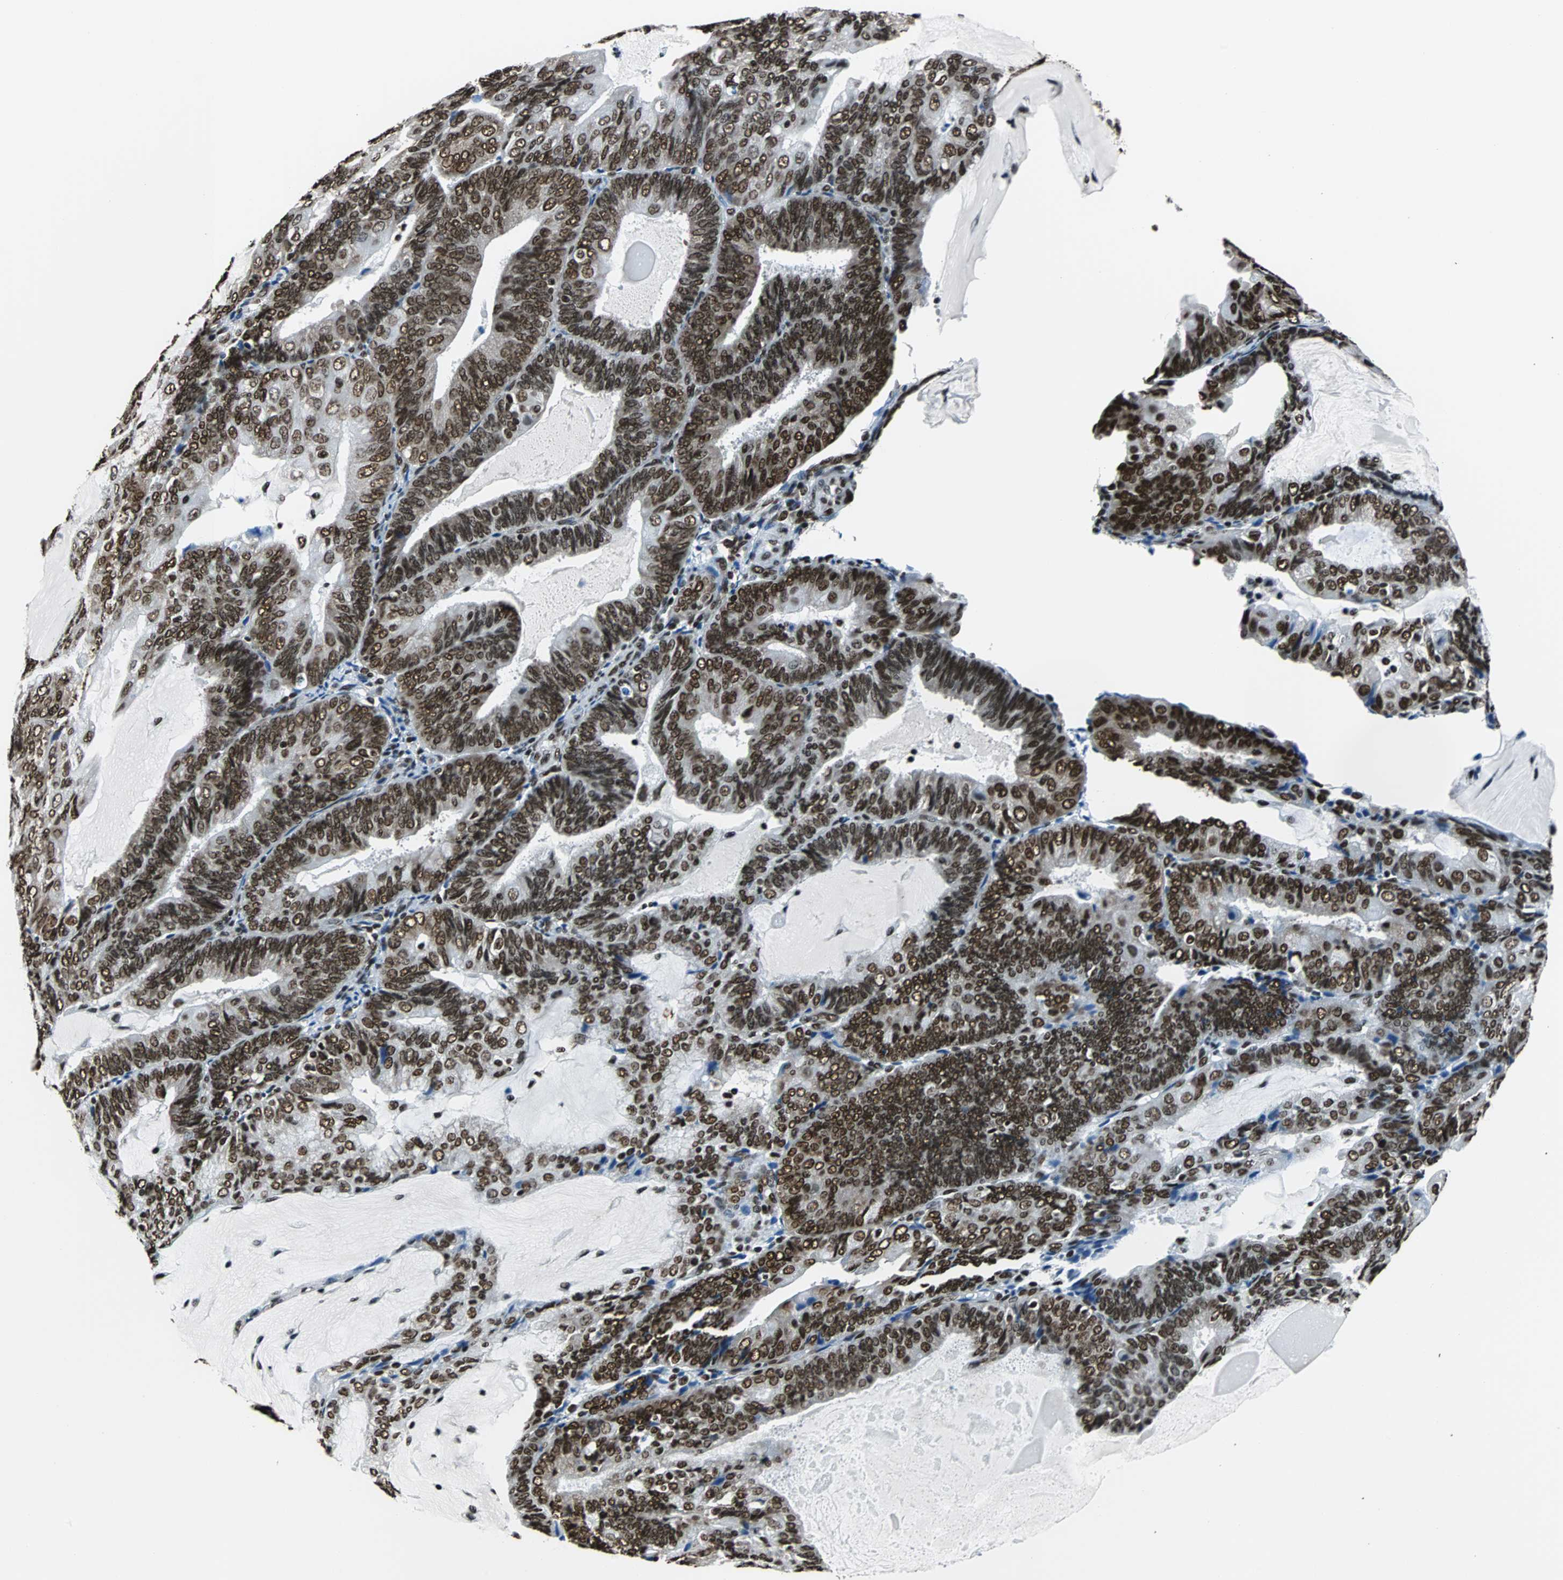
{"staining": {"intensity": "strong", "quantity": ">75%", "location": "nuclear"}, "tissue": "endometrial cancer", "cell_type": "Tumor cells", "image_type": "cancer", "snomed": [{"axis": "morphology", "description": "Adenocarcinoma, NOS"}, {"axis": "topography", "description": "Endometrium"}], "caption": "IHC photomicrograph of endometrial adenocarcinoma stained for a protein (brown), which exhibits high levels of strong nuclear positivity in approximately >75% of tumor cells.", "gene": "FUBP1", "patient": {"sex": "female", "age": 81}}